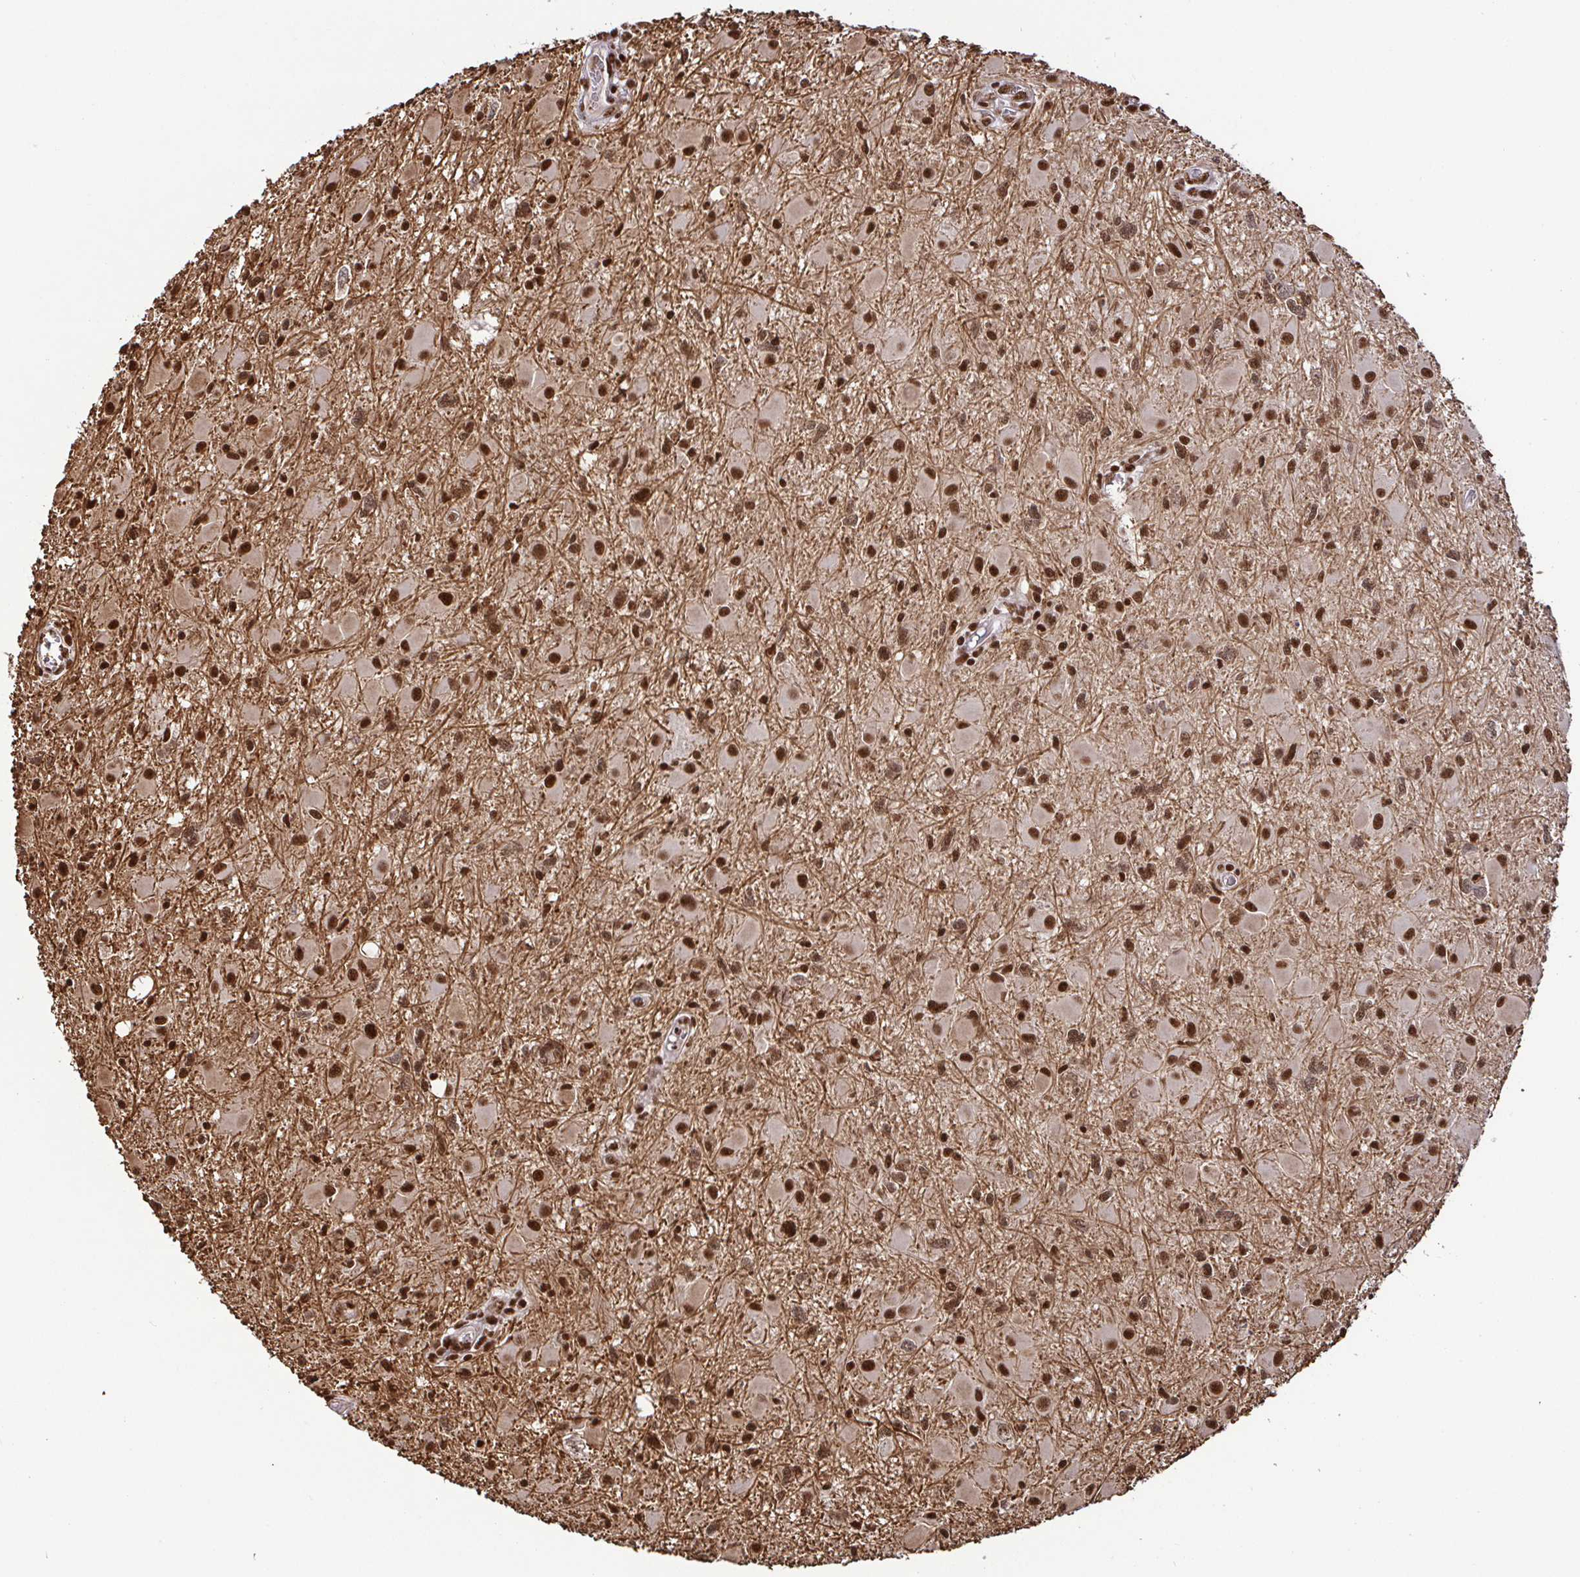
{"staining": {"intensity": "strong", "quantity": ">75%", "location": "nuclear"}, "tissue": "glioma", "cell_type": "Tumor cells", "image_type": "cancer", "snomed": [{"axis": "morphology", "description": "Glioma, malignant, High grade"}, {"axis": "topography", "description": "Brain"}], "caption": "Immunohistochemistry (IHC) micrograph of neoplastic tissue: human glioma stained using immunohistochemistry (IHC) reveals high levels of strong protein expression localized specifically in the nuclear of tumor cells, appearing as a nuclear brown color.", "gene": "SP3", "patient": {"sex": "male", "age": 54}}